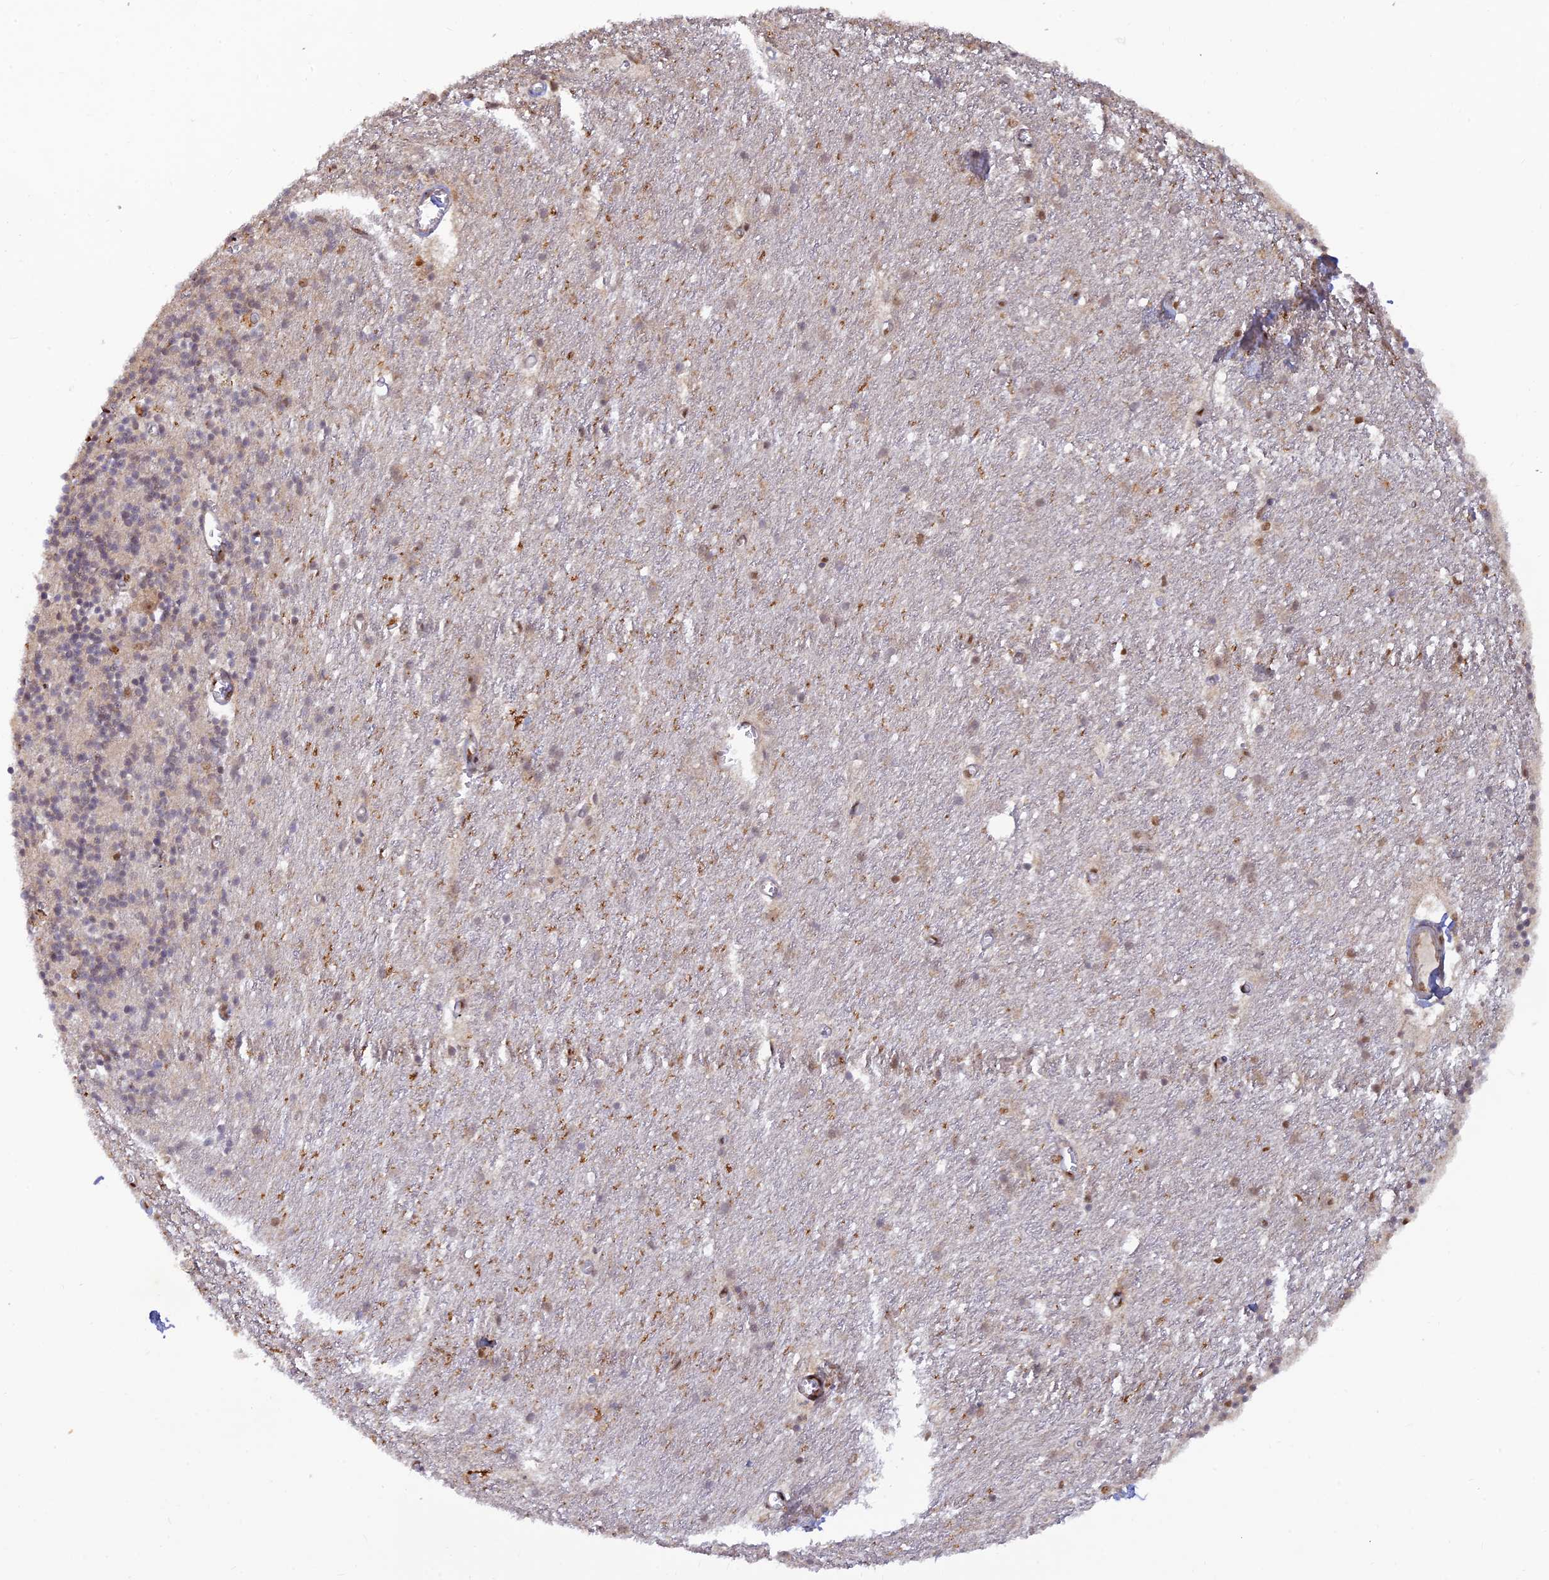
{"staining": {"intensity": "negative", "quantity": "none", "location": "none"}, "tissue": "cerebellum", "cell_type": "Cells in granular layer", "image_type": "normal", "snomed": [{"axis": "morphology", "description": "Normal tissue, NOS"}, {"axis": "topography", "description": "Cerebellum"}], "caption": "The immunohistochemistry micrograph has no significant expression in cells in granular layer of cerebellum.", "gene": "ZNF565", "patient": {"sex": "male", "age": 54}}